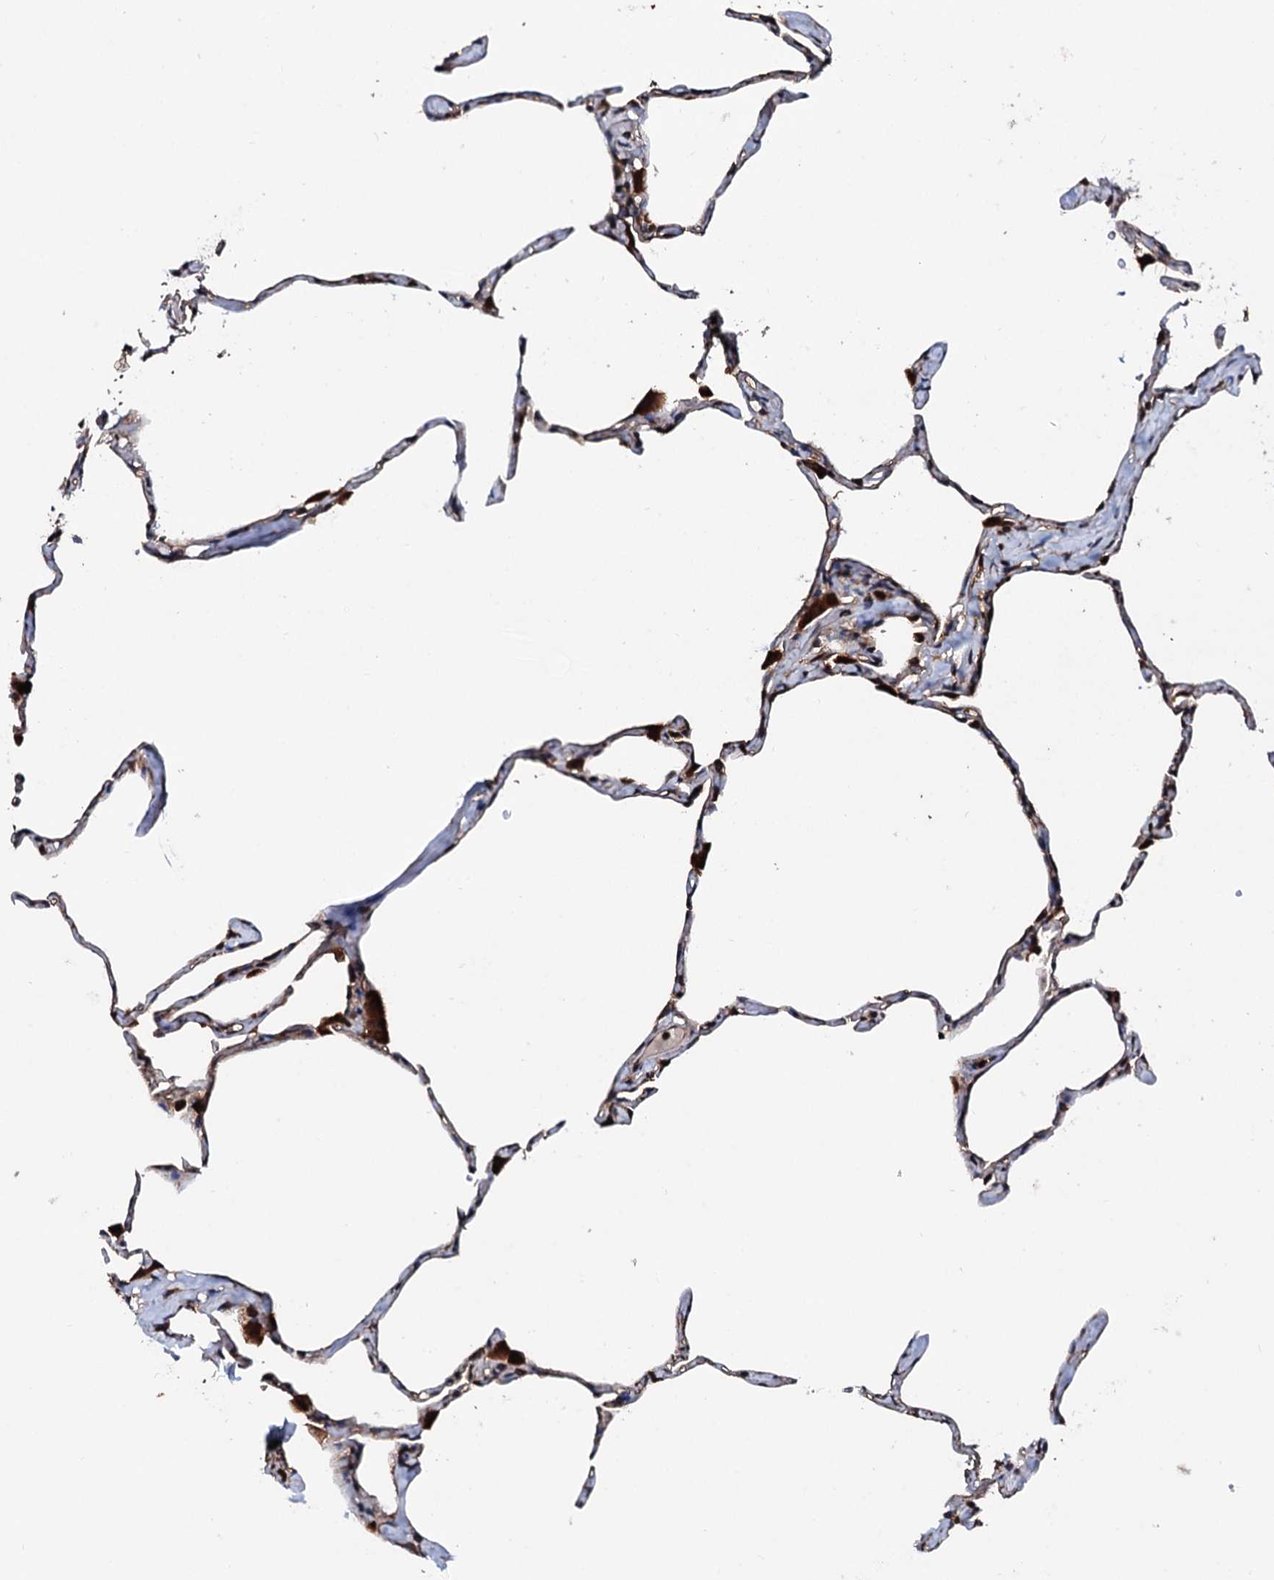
{"staining": {"intensity": "moderate", "quantity": "25%-75%", "location": "cytoplasmic/membranous"}, "tissue": "lung", "cell_type": "Alveolar cells", "image_type": "normal", "snomed": [{"axis": "morphology", "description": "Normal tissue, NOS"}, {"axis": "topography", "description": "Lung"}], "caption": "Immunohistochemical staining of benign human lung reveals moderate cytoplasmic/membranous protein expression in about 25%-75% of alveolar cells. The staining was performed using DAB, with brown indicating positive protein expression. Nuclei are stained blue with hematoxylin.", "gene": "ENSG00000256591", "patient": {"sex": "male", "age": 65}}